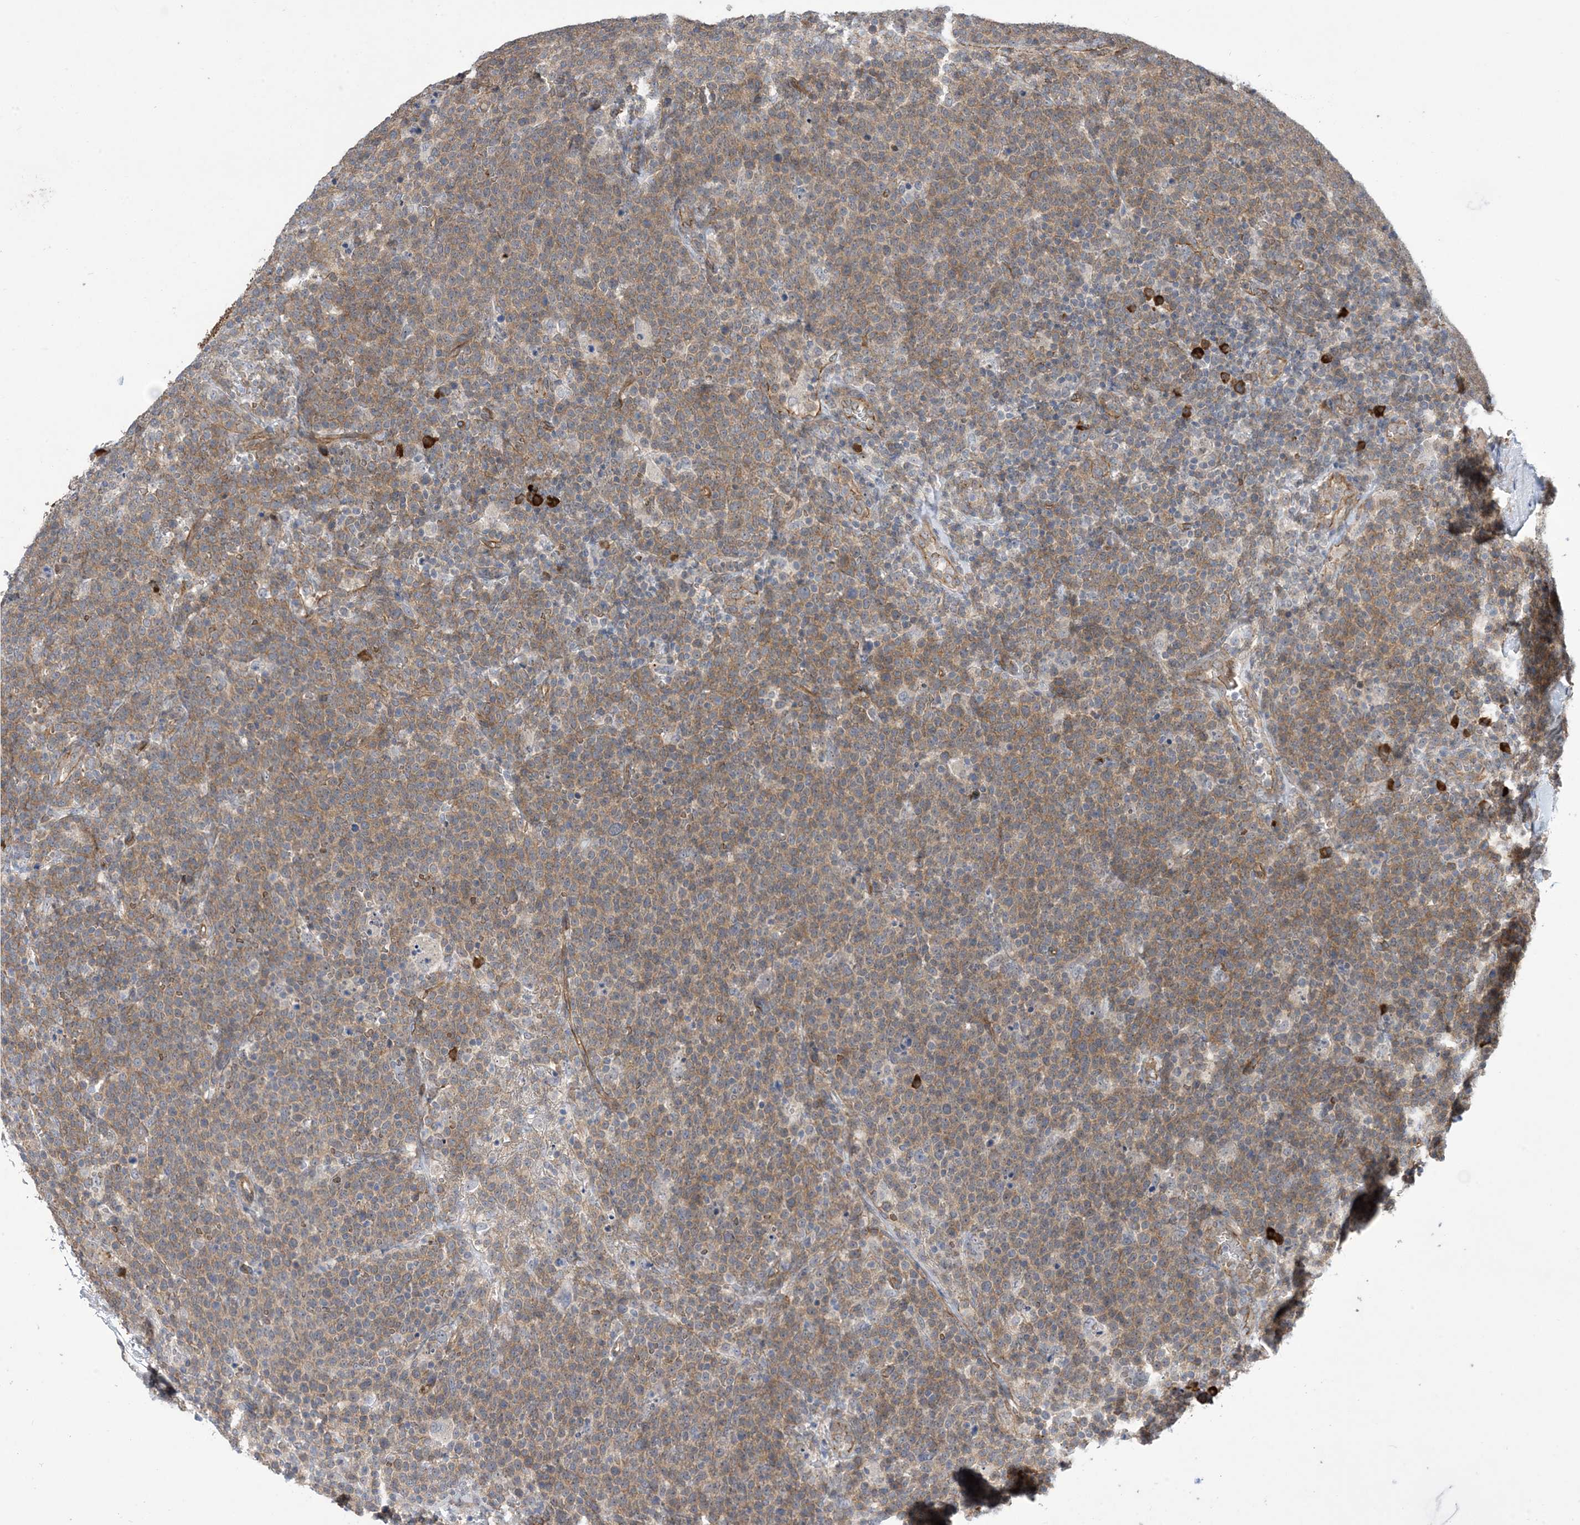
{"staining": {"intensity": "moderate", "quantity": ">75%", "location": "cytoplasmic/membranous"}, "tissue": "lymphoma", "cell_type": "Tumor cells", "image_type": "cancer", "snomed": [{"axis": "morphology", "description": "Malignant lymphoma, non-Hodgkin's type, High grade"}, {"axis": "topography", "description": "Lymph node"}], "caption": "Protein staining demonstrates moderate cytoplasmic/membranous expression in approximately >75% of tumor cells in lymphoma.", "gene": "AOC1", "patient": {"sex": "male", "age": 61}}